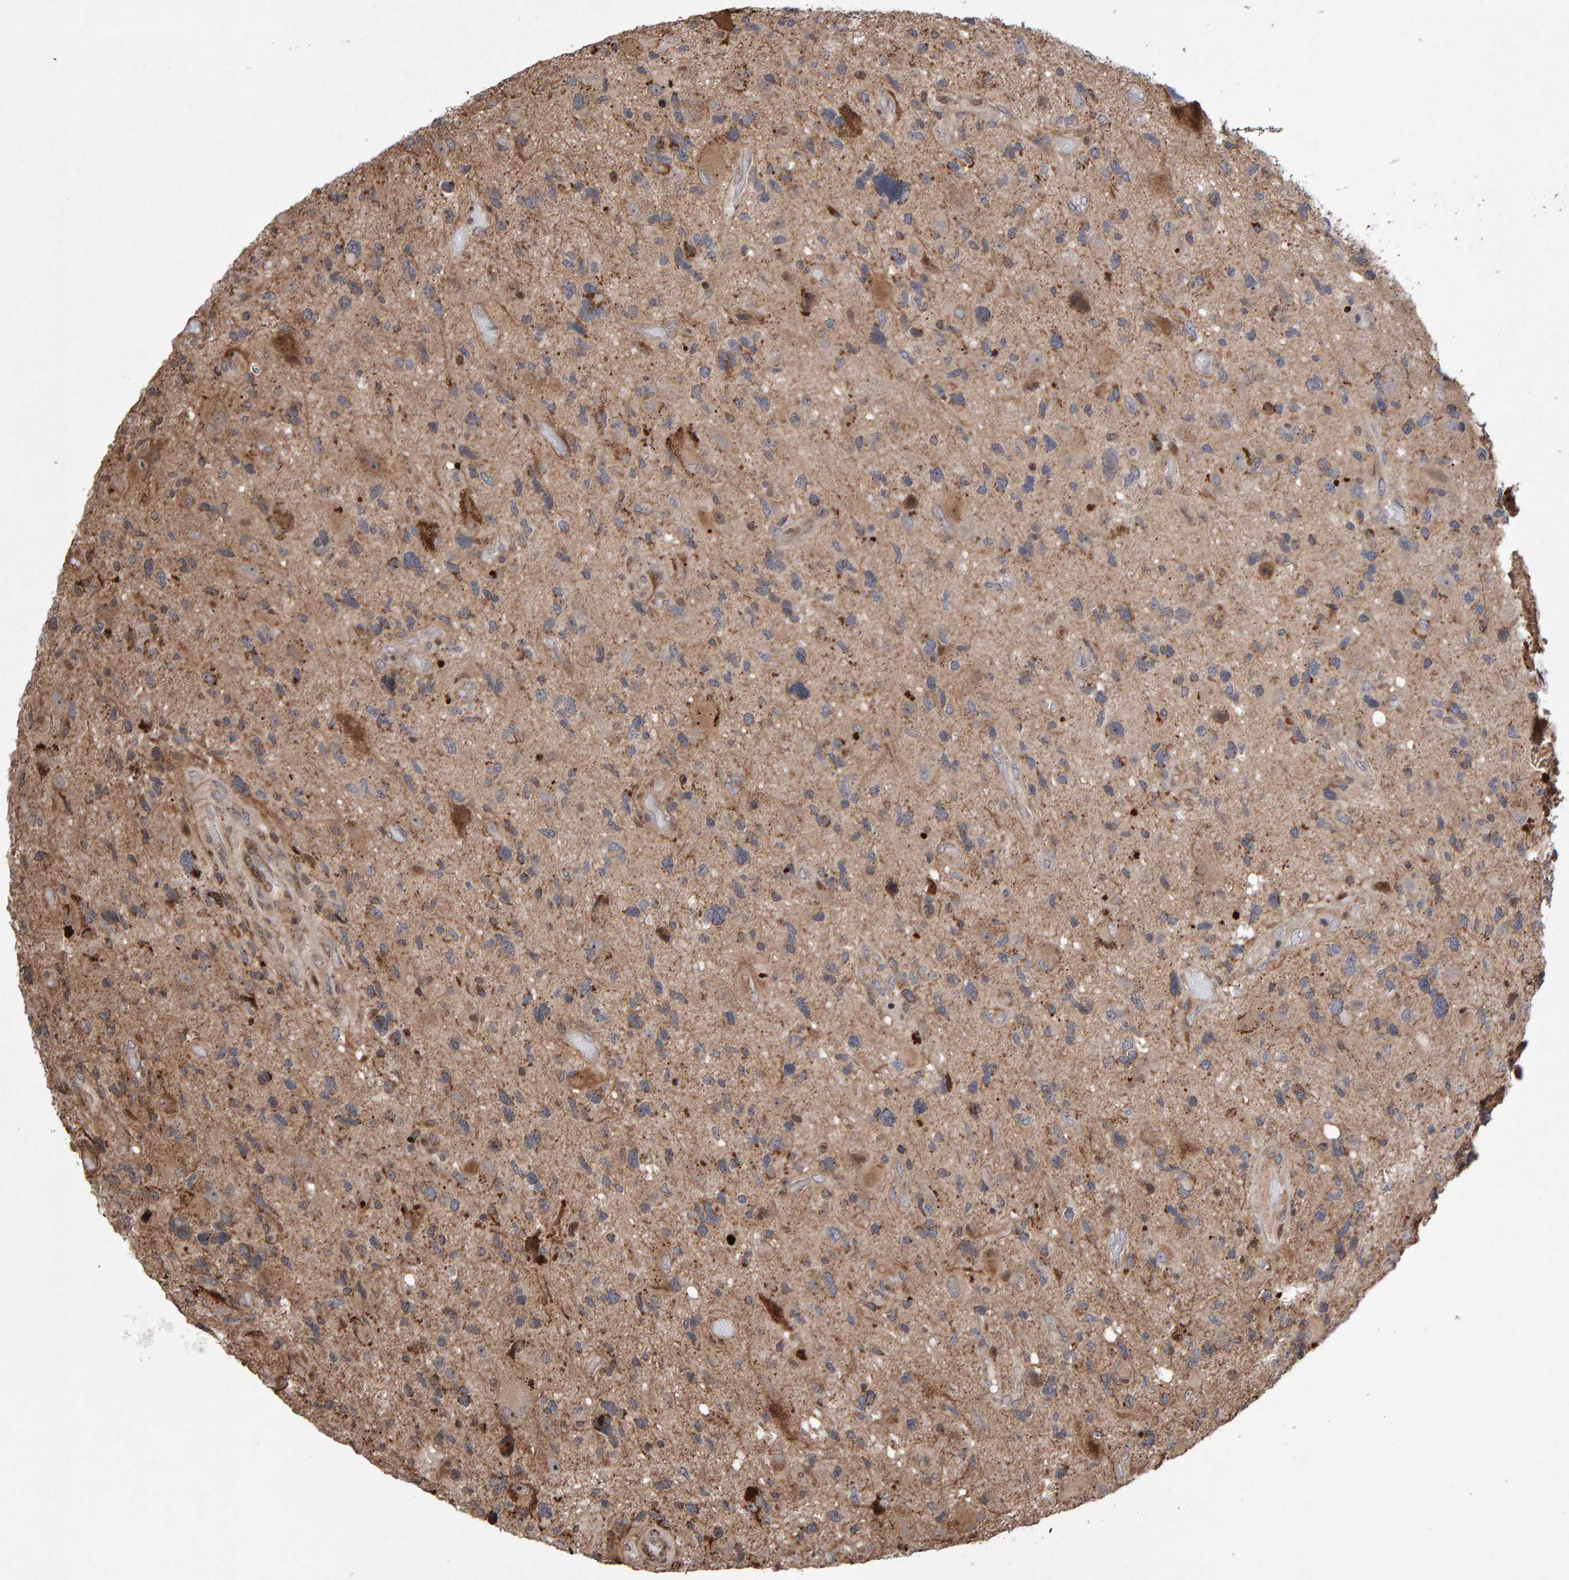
{"staining": {"intensity": "weak", "quantity": ">75%", "location": "cytoplasmic/membranous"}, "tissue": "glioma", "cell_type": "Tumor cells", "image_type": "cancer", "snomed": [{"axis": "morphology", "description": "Glioma, malignant, High grade"}, {"axis": "topography", "description": "Brain"}], "caption": "This is an image of immunohistochemistry staining of malignant glioma (high-grade), which shows weak expression in the cytoplasmic/membranous of tumor cells.", "gene": "PECR", "patient": {"sex": "male", "age": 33}}